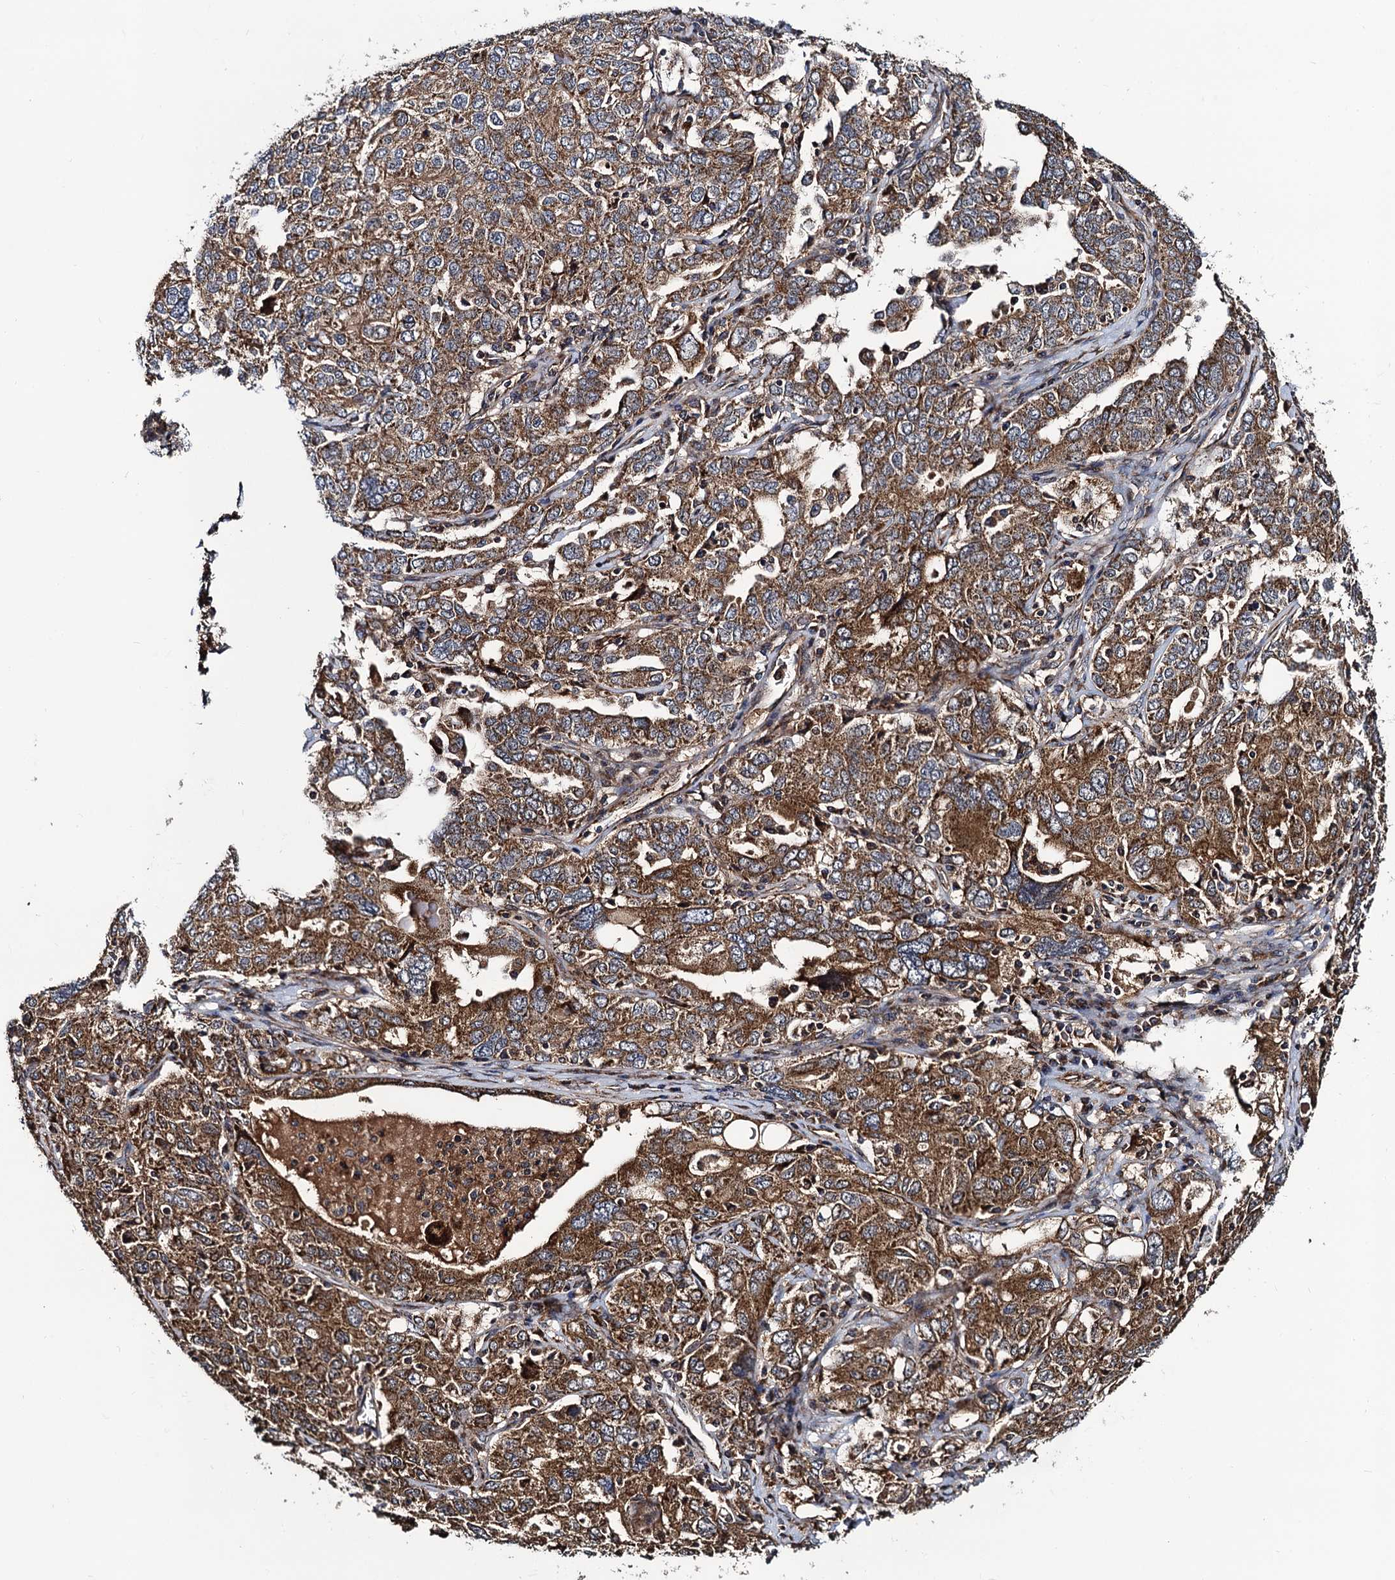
{"staining": {"intensity": "strong", "quantity": ">75%", "location": "cytoplasmic/membranous"}, "tissue": "ovarian cancer", "cell_type": "Tumor cells", "image_type": "cancer", "snomed": [{"axis": "morphology", "description": "Carcinoma, endometroid"}, {"axis": "topography", "description": "Ovary"}], "caption": "Ovarian cancer (endometroid carcinoma) stained with a brown dye reveals strong cytoplasmic/membranous positive expression in about >75% of tumor cells.", "gene": "NEK1", "patient": {"sex": "female", "age": 62}}